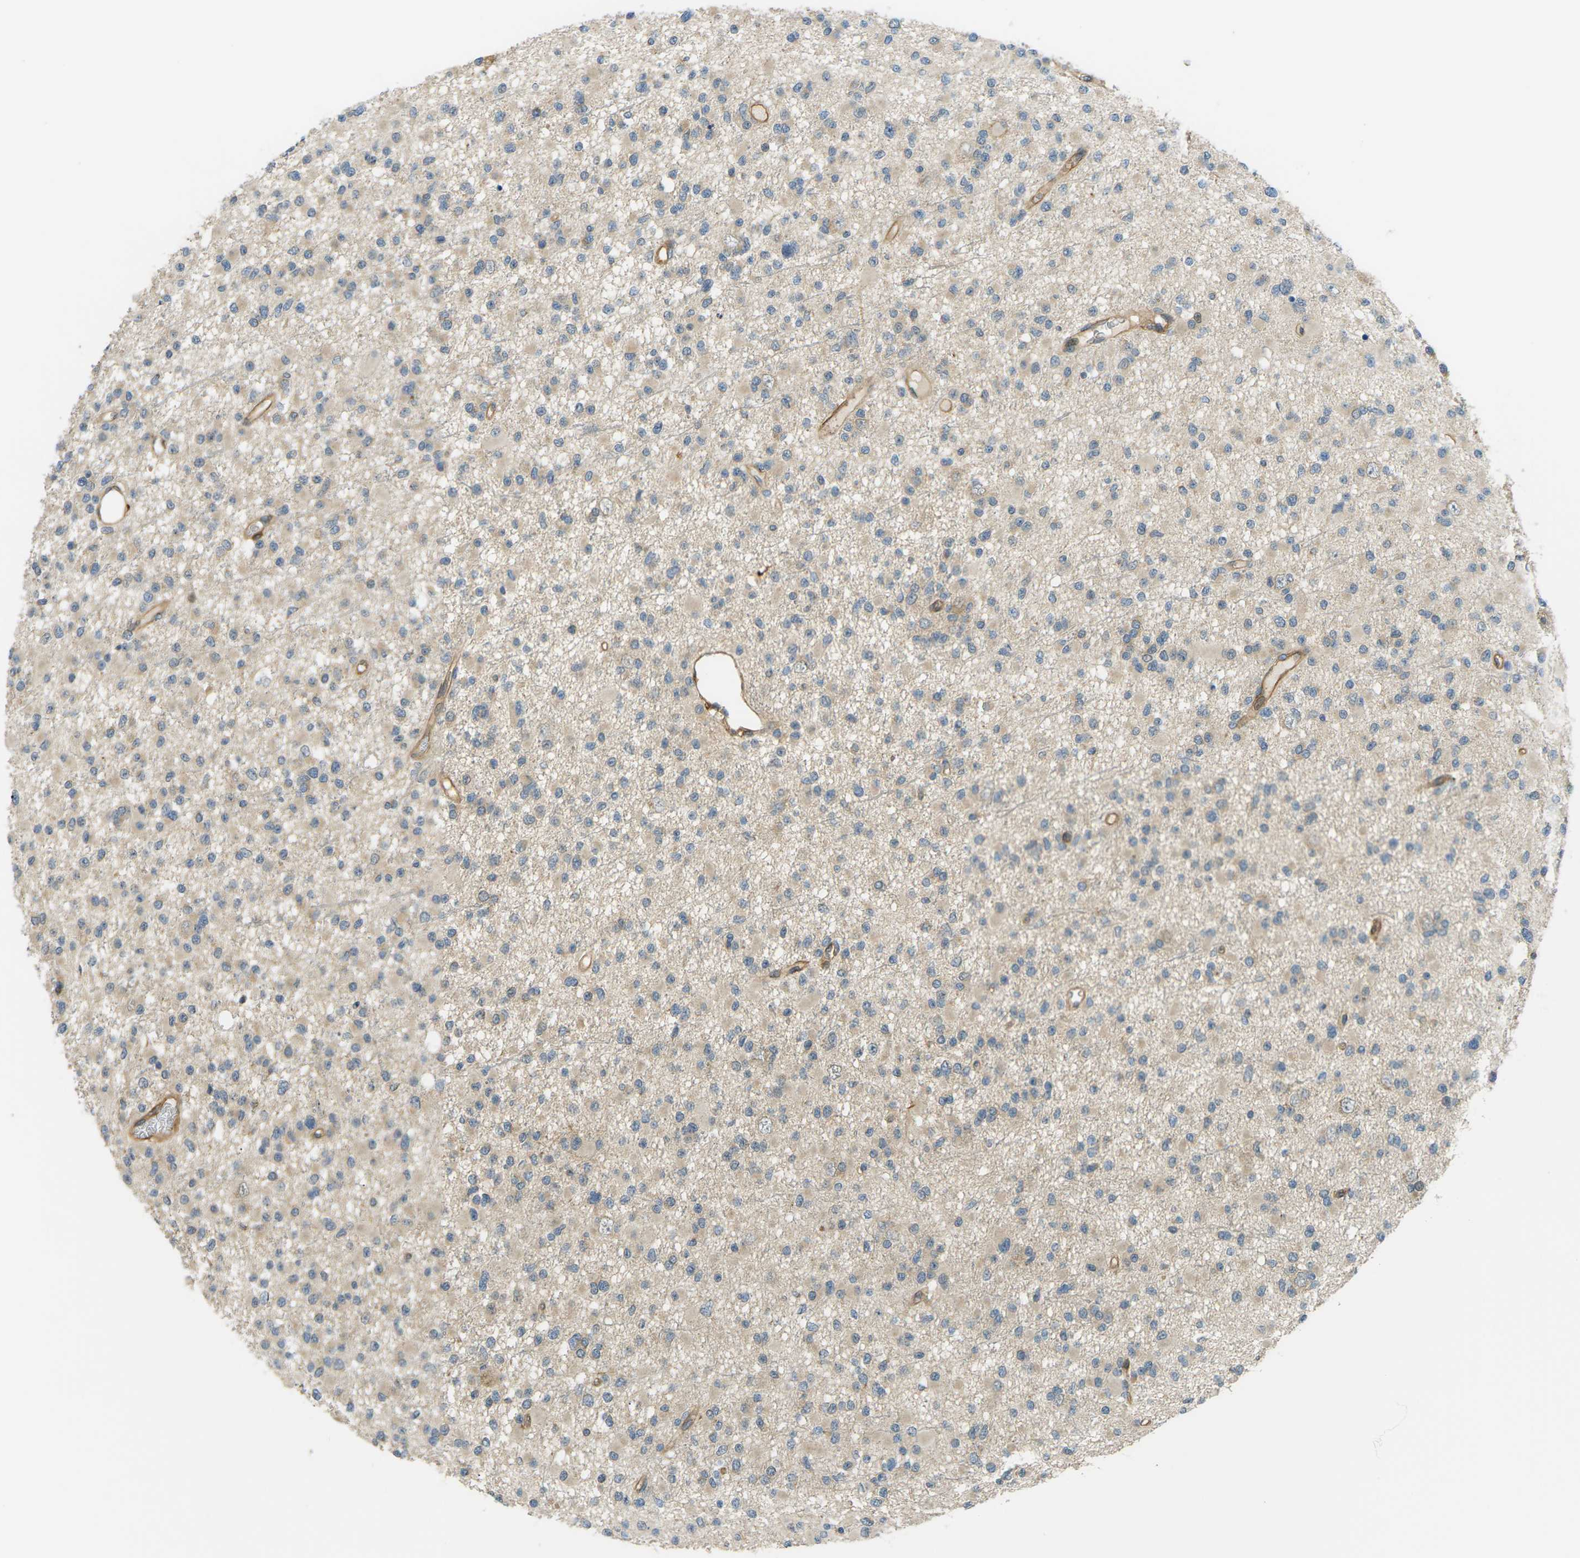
{"staining": {"intensity": "negative", "quantity": "none", "location": "none"}, "tissue": "glioma", "cell_type": "Tumor cells", "image_type": "cancer", "snomed": [{"axis": "morphology", "description": "Glioma, malignant, Low grade"}, {"axis": "topography", "description": "Brain"}], "caption": "Tumor cells show no significant staining in malignant low-grade glioma. (Brightfield microscopy of DAB (3,3'-diaminobenzidine) immunohistochemistry at high magnification).", "gene": "DDHD2", "patient": {"sex": "female", "age": 22}}